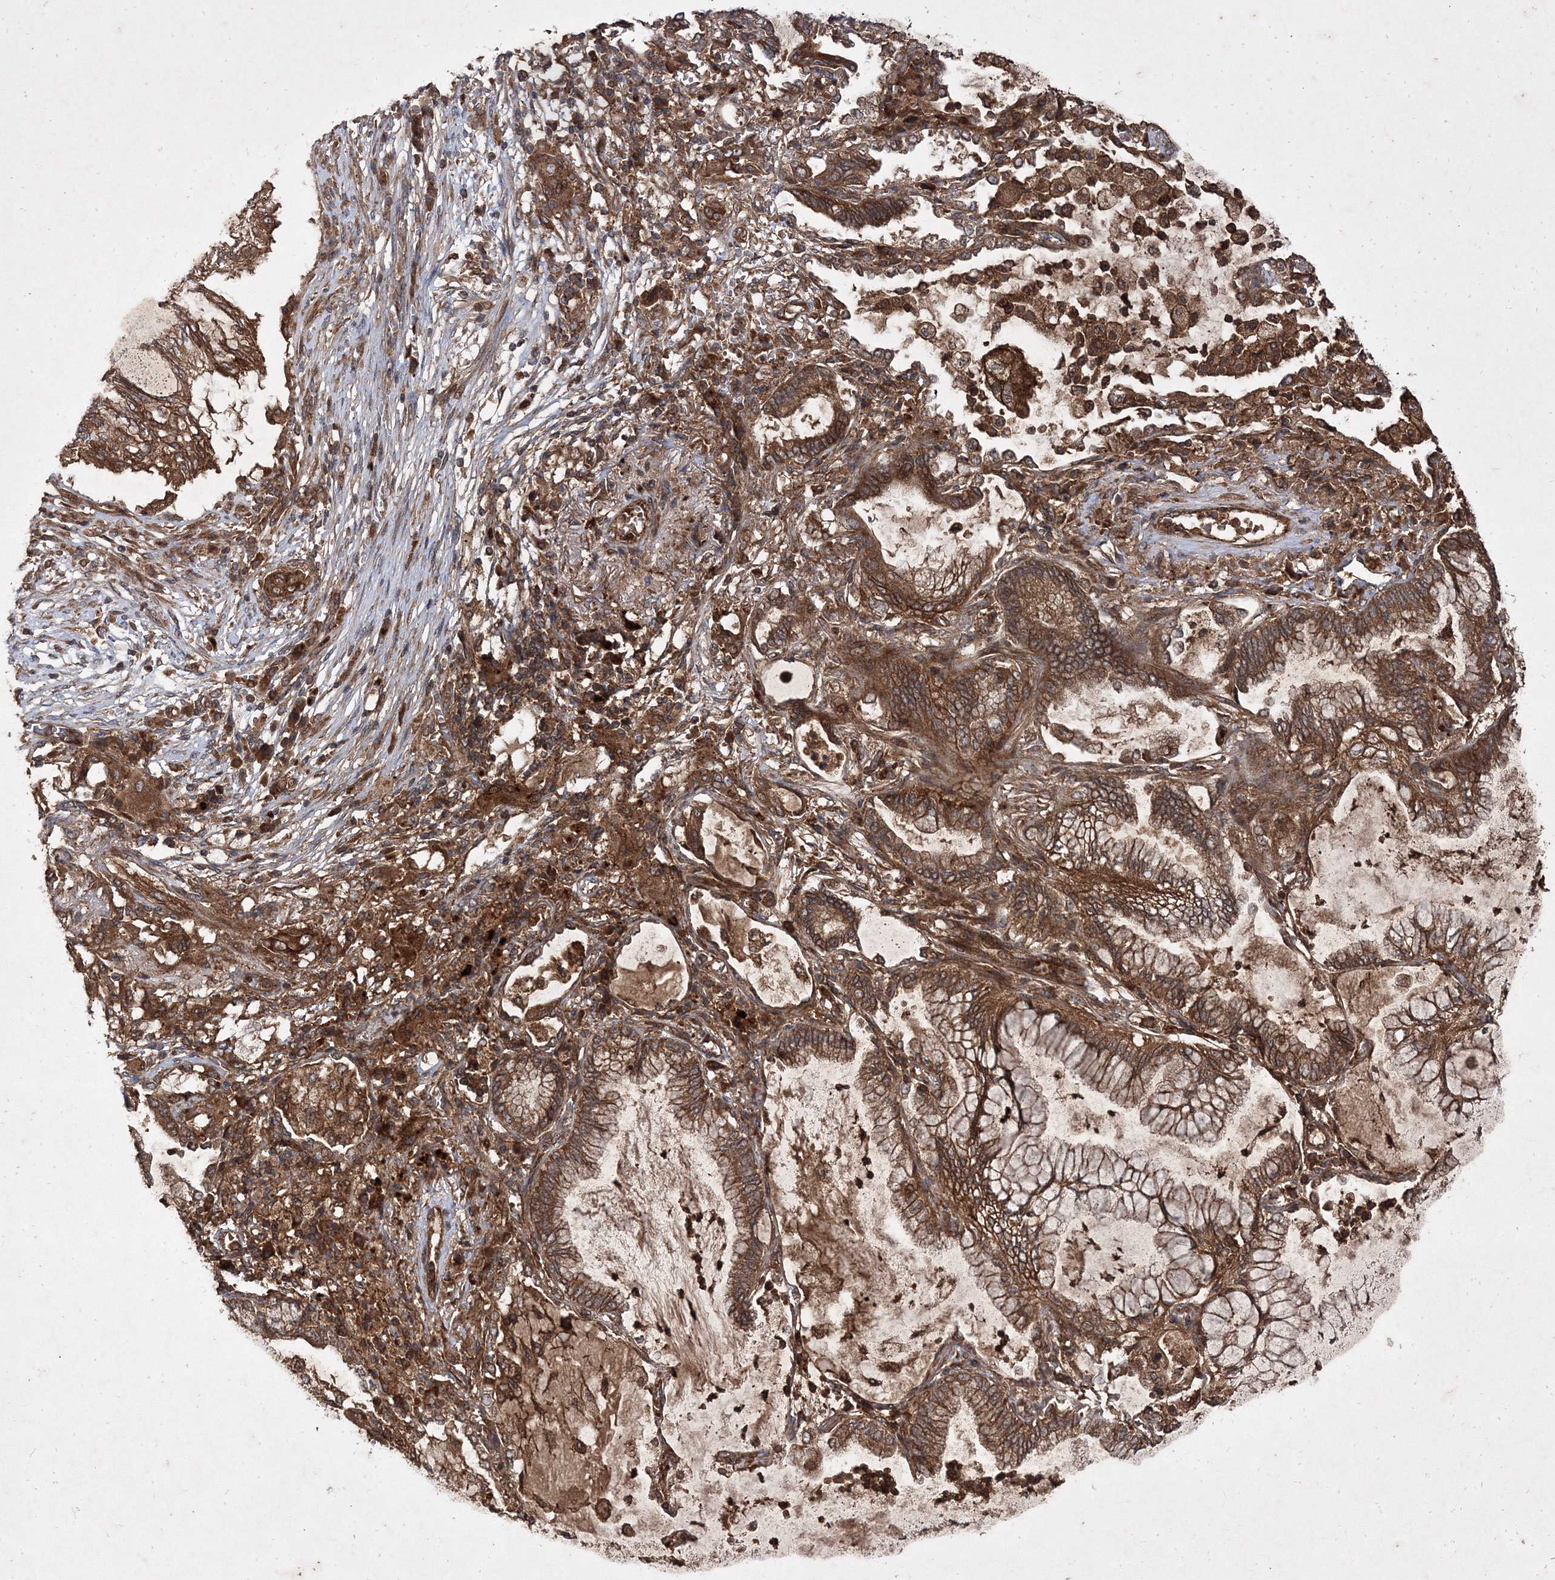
{"staining": {"intensity": "strong", "quantity": ">75%", "location": "cytoplasmic/membranous"}, "tissue": "lung cancer", "cell_type": "Tumor cells", "image_type": "cancer", "snomed": [{"axis": "morphology", "description": "Adenocarcinoma, NOS"}, {"axis": "topography", "description": "Lung"}], "caption": "This is an image of immunohistochemistry staining of adenocarcinoma (lung), which shows strong positivity in the cytoplasmic/membranous of tumor cells.", "gene": "DNAJC13", "patient": {"sex": "female", "age": 70}}